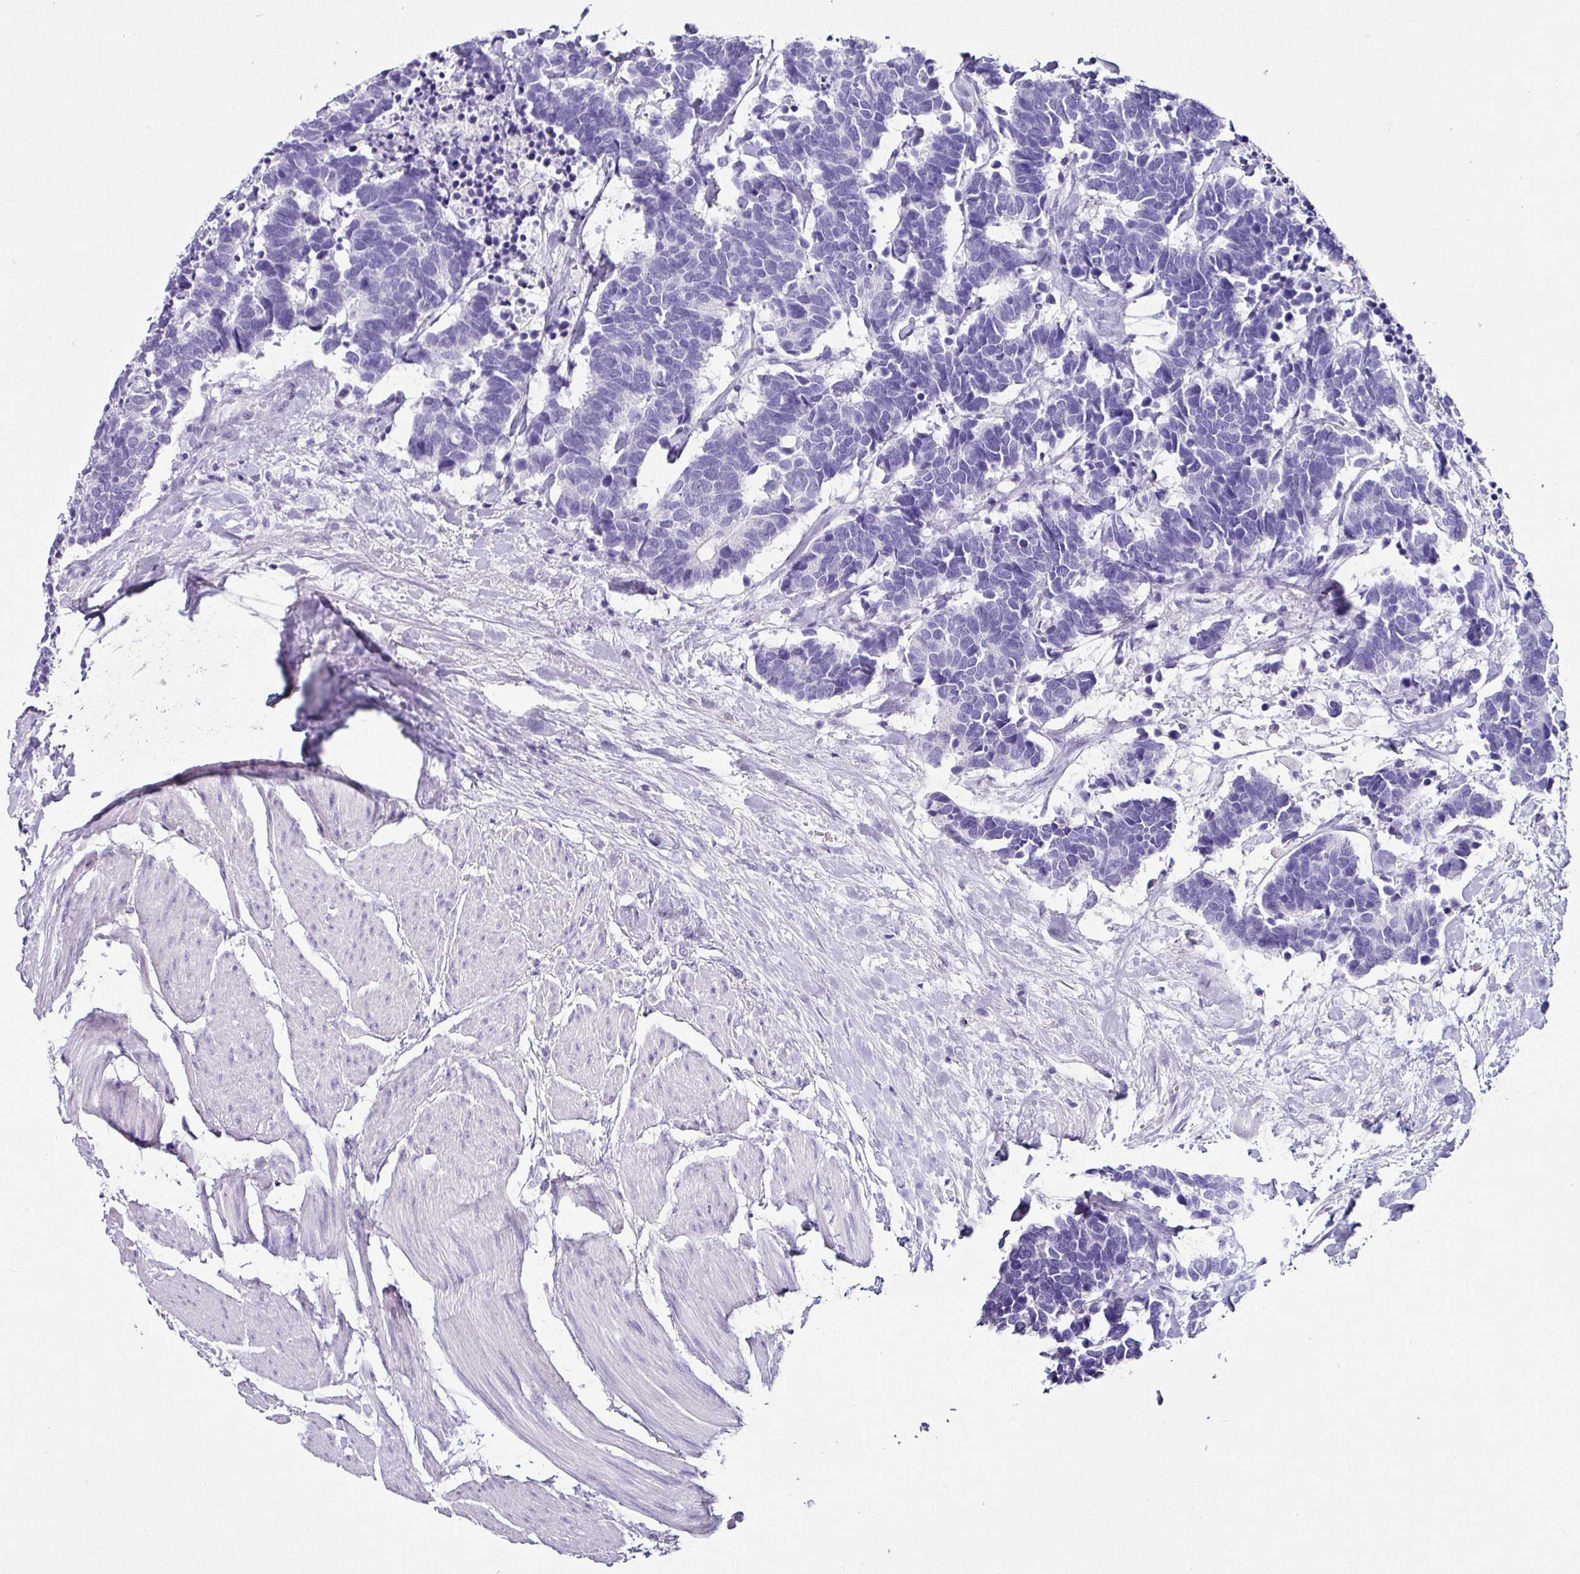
{"staining": {"intensity": "negative", "quantity": "none", "location": "none"}, "tissue": "carcinoid", "cell_type": "Tumor cells", "image_type": "cancer", "snomed": [{"axis": "morphology", "description": "Carcinoma, NOS"}, {"axis": "morphology", "description": "Carcinoid, malignant, NOS"}, {"axis": "topography", "description": "Urinary bladder"}], "caption": "This is a micrograph of immunohistochemistry staining of carcinoma, which shows no positivity in tumor cells.", "gene": "NAPSA", "patient": {"sex": "male", "age": 57}}